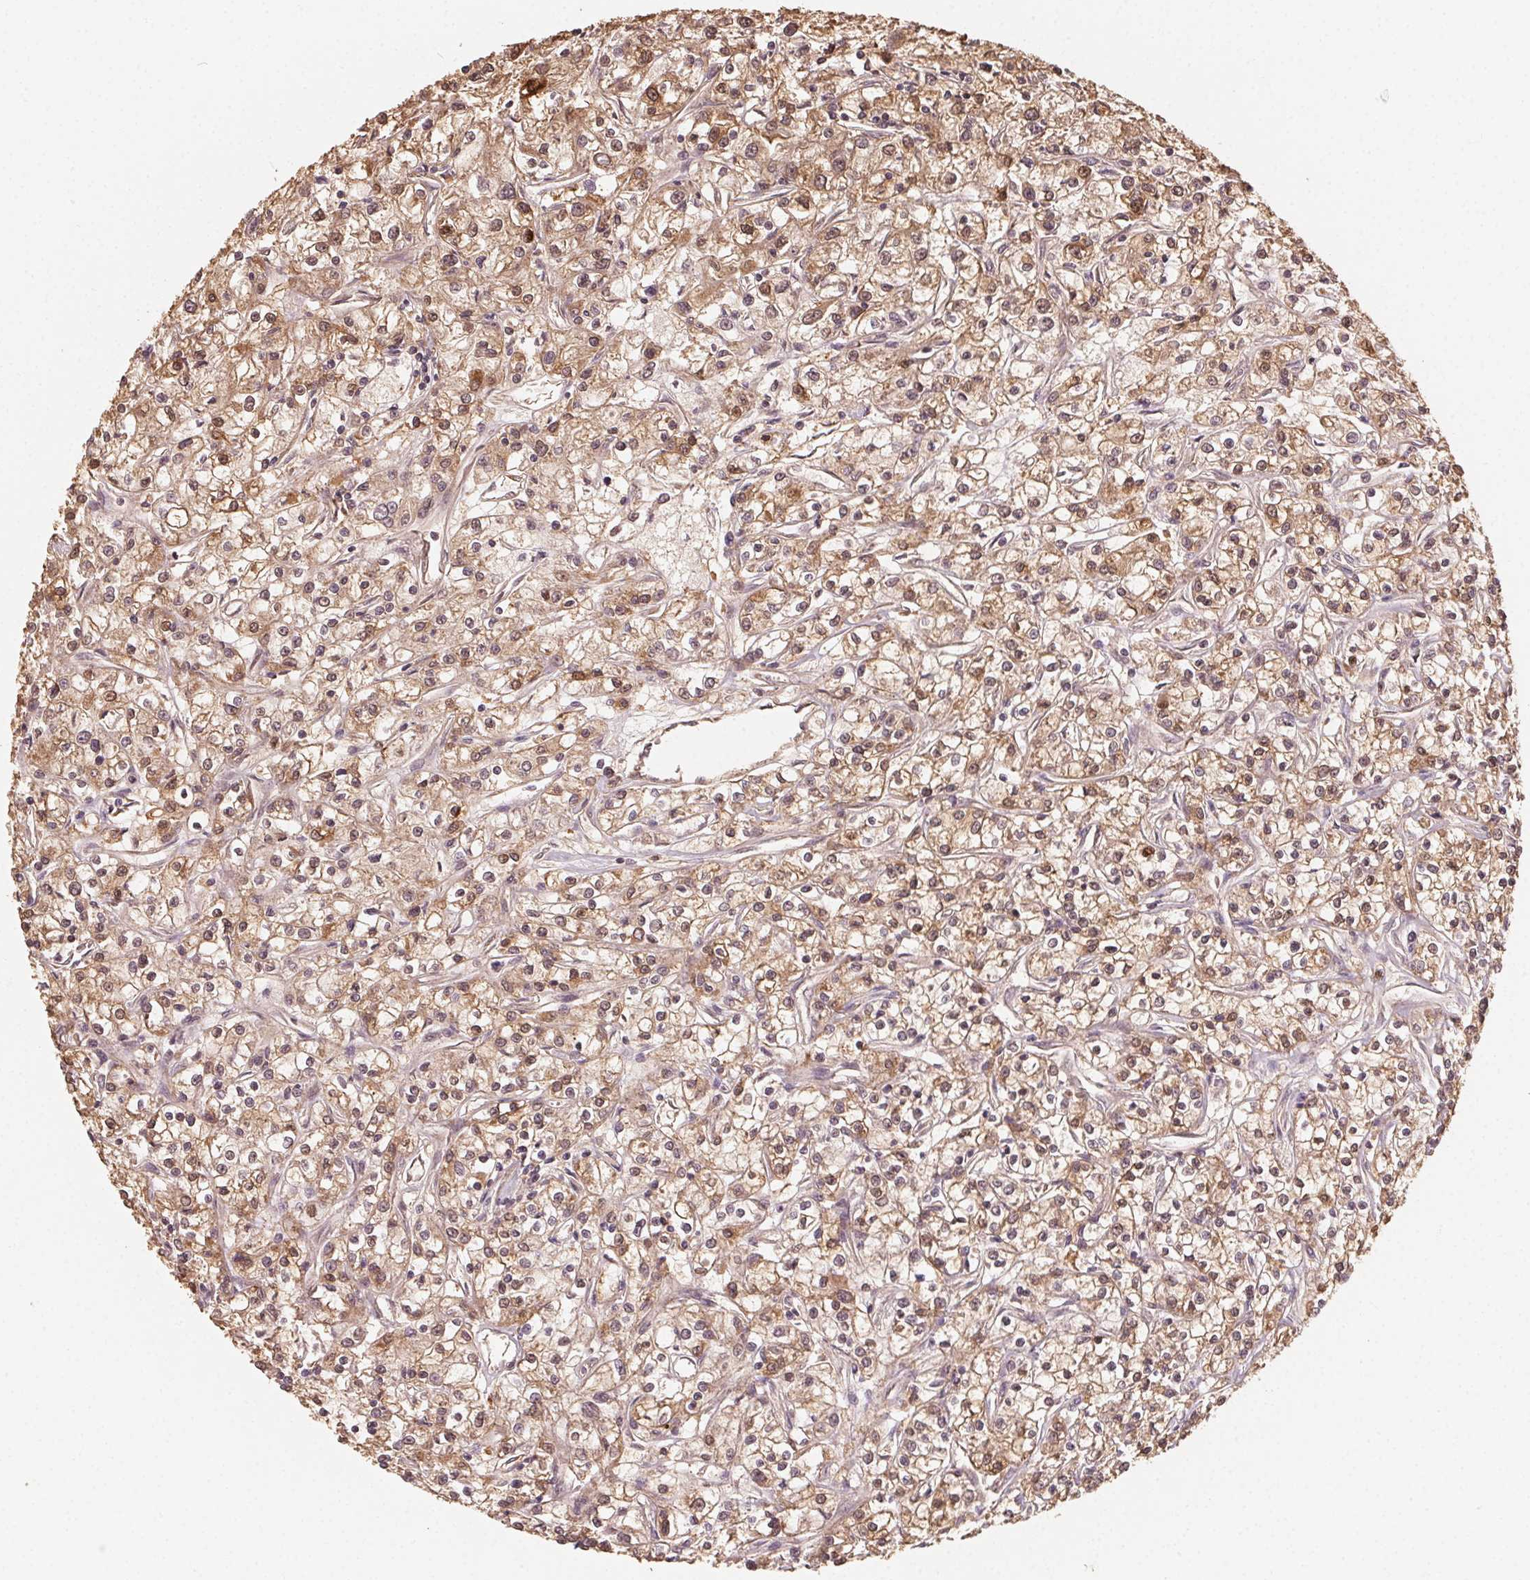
{"staining": {"intensity": "moderate", "quantity": ">75%", "location": "cytoplasmic/membranous,nuclear"}, "tissue": "renal cancer", "cell_type": "Tumor cells", "image_type": "cancer", "snomed": [{"axis": "morphology", "description": "Adenocarcinoma, NOS"}, {"axis": "topography", "description": "Kidney"}], "caption": "Moderate cytoplasmic/membranous and nuclear protein expression is appreciated in about >75% of tumor cells in renal cancer (adenocarcinoma).", "gene": "WBP2", "patient": {"sex": "female", "age": 59}}